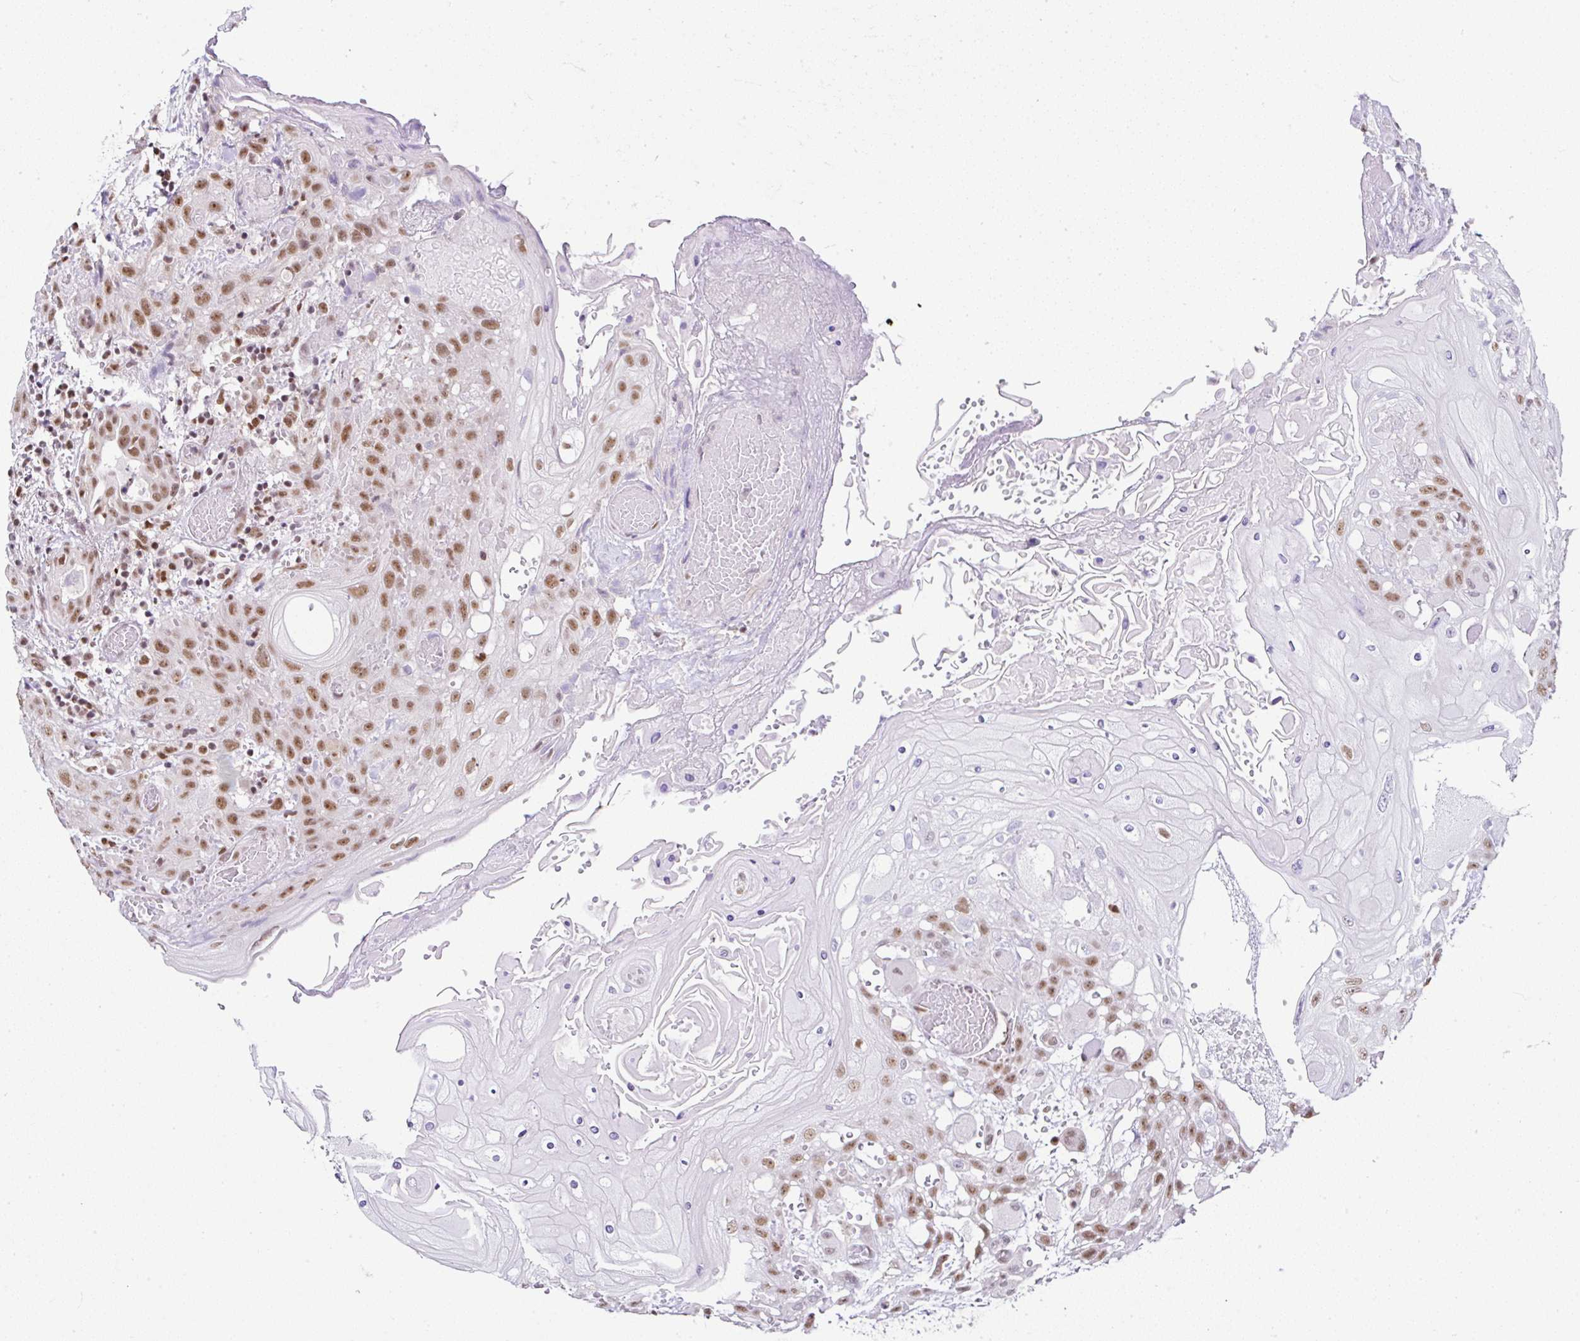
{"staining": {"intensity": "moderate", "quantity": ">75%", "location": "nuclear"}, "tissue": "head and neck cancer", "cell_type": "Tumor cells", "image_type": "cancer", "snomed": [{"axis": "morphology", "description": "Squamous cell carcinoma, NOS"}, {"axis": "topography", "description": "Head-Neck"}], "caption": "This histopathology image displays IHC staining of human head and neck cancer (squamous cell carcinoma), with medium moderate nuclear positivity in about >75% of tumor cells.", "gene": "PTPN2", "patient": {"sex": "female", "age": 43}}